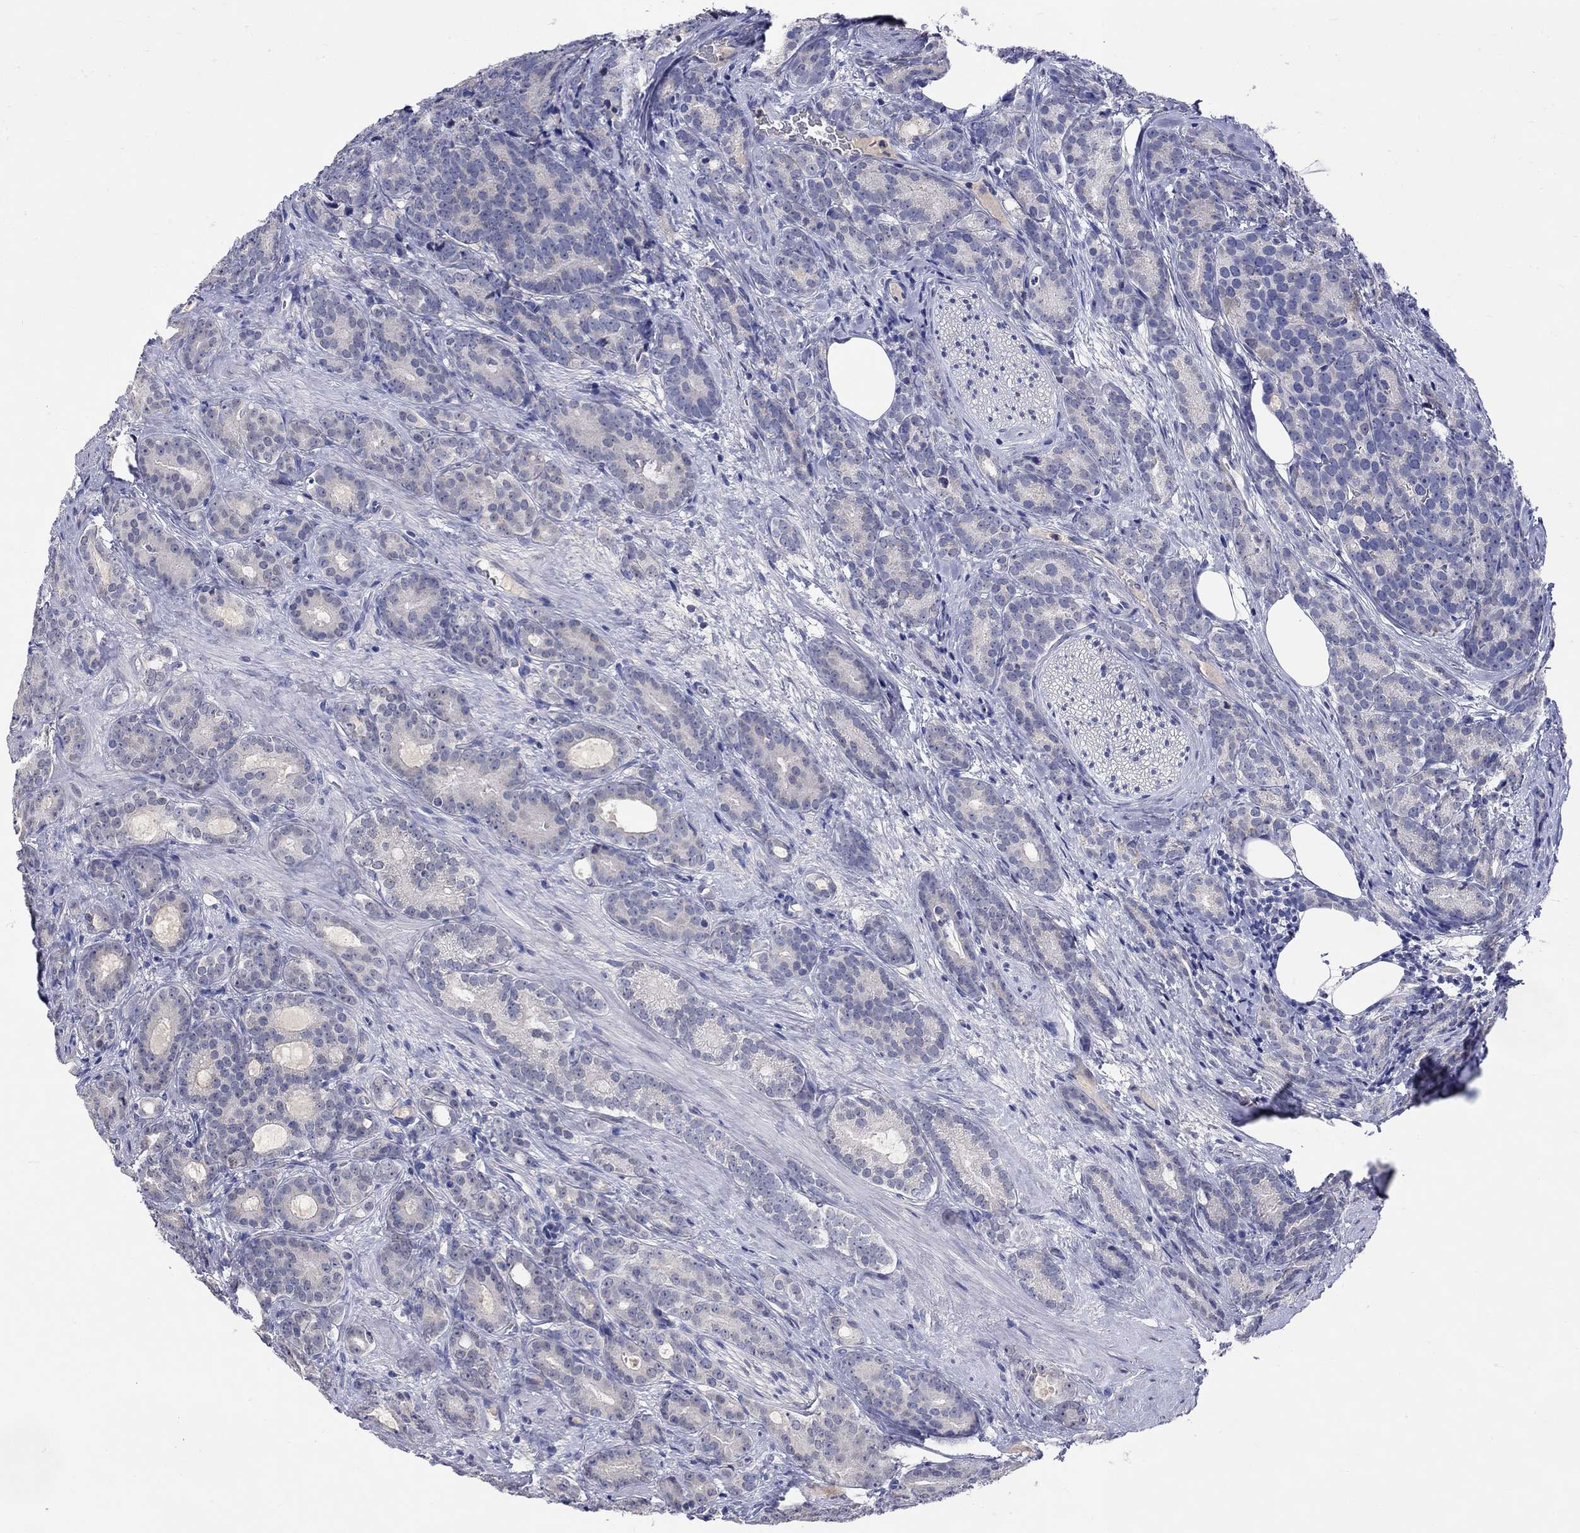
{"staining": {"intensity": "negative", "quantity": "none", "location": "none"}, "tissue": "prostate cancer", "cell_type": "Tumor cells", "image_type": "cancer", "snomed": [{"axis": "morphology", "description": "Adenocarcinoma, NOS"}, {"axis": "topography", "description": "Prostate"}], "caption": "This photomicrograph is of adenocarcinoma (prostate) stained with immunohistochemistry to label a protein in brown with the nuclei are counter-stained blue. There is no expression in tumor cells.", "gene": "LRFN4", "patient": {"sex": "male", "age": 71}}